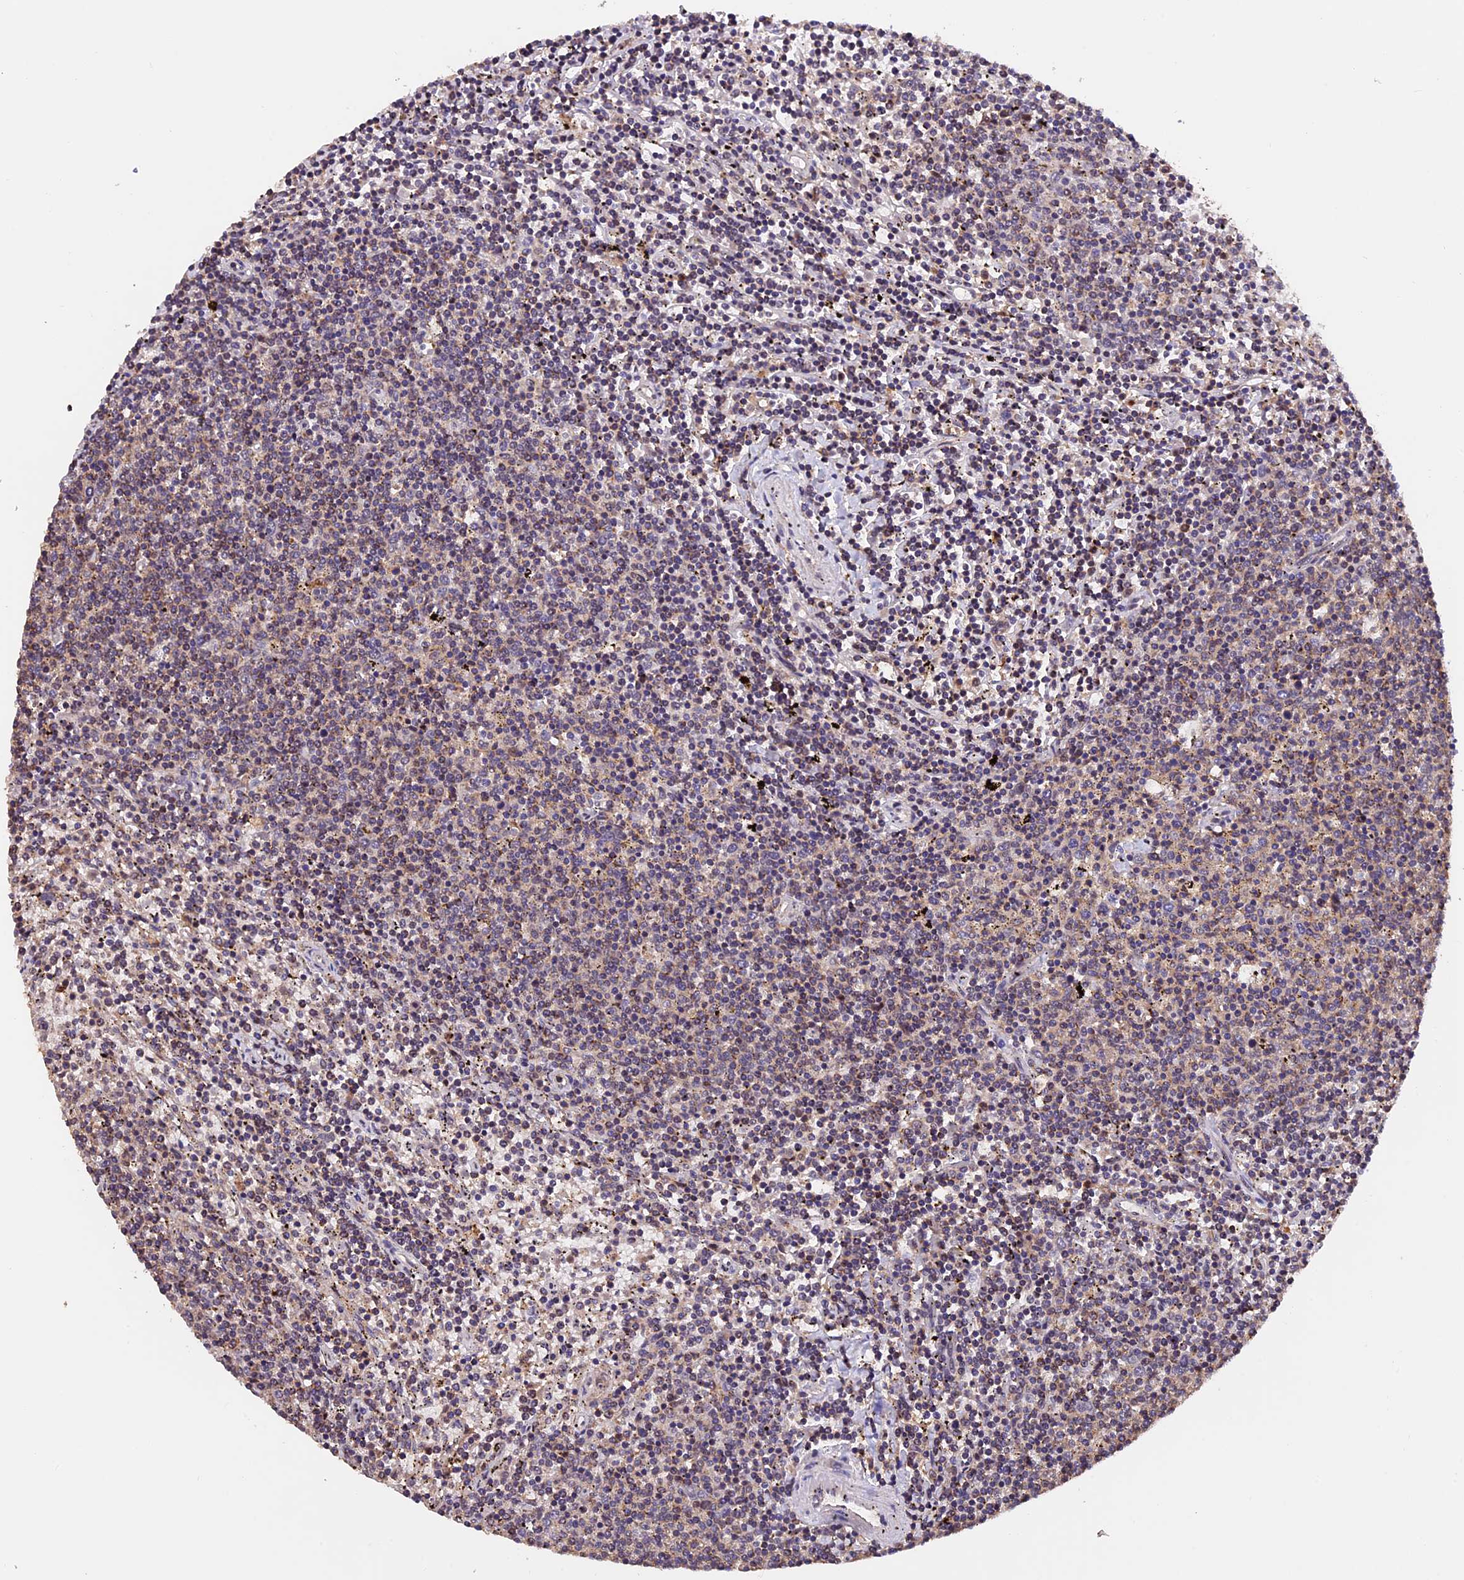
{"staining": {"intensity": "weak", "quantity": "<25%", "location": "cytoplasmic/membranous"}, "tissue": "lymphoma", "cell_type": "Tumor cells", "image_type": "cancer", "snomed": [{"axis": "morphology", "description": "Malignant lymphoma, non-Hodgkin's type, Low grade"}, {"axis": "topography", "description": "Spleen"}], "caption": "Lymphoma stained for a protein using immunohistochemistry exhibits no expression tumor cells.", "gene": "PKD2L2", "patient": {"sex": "female", "age": 50}}